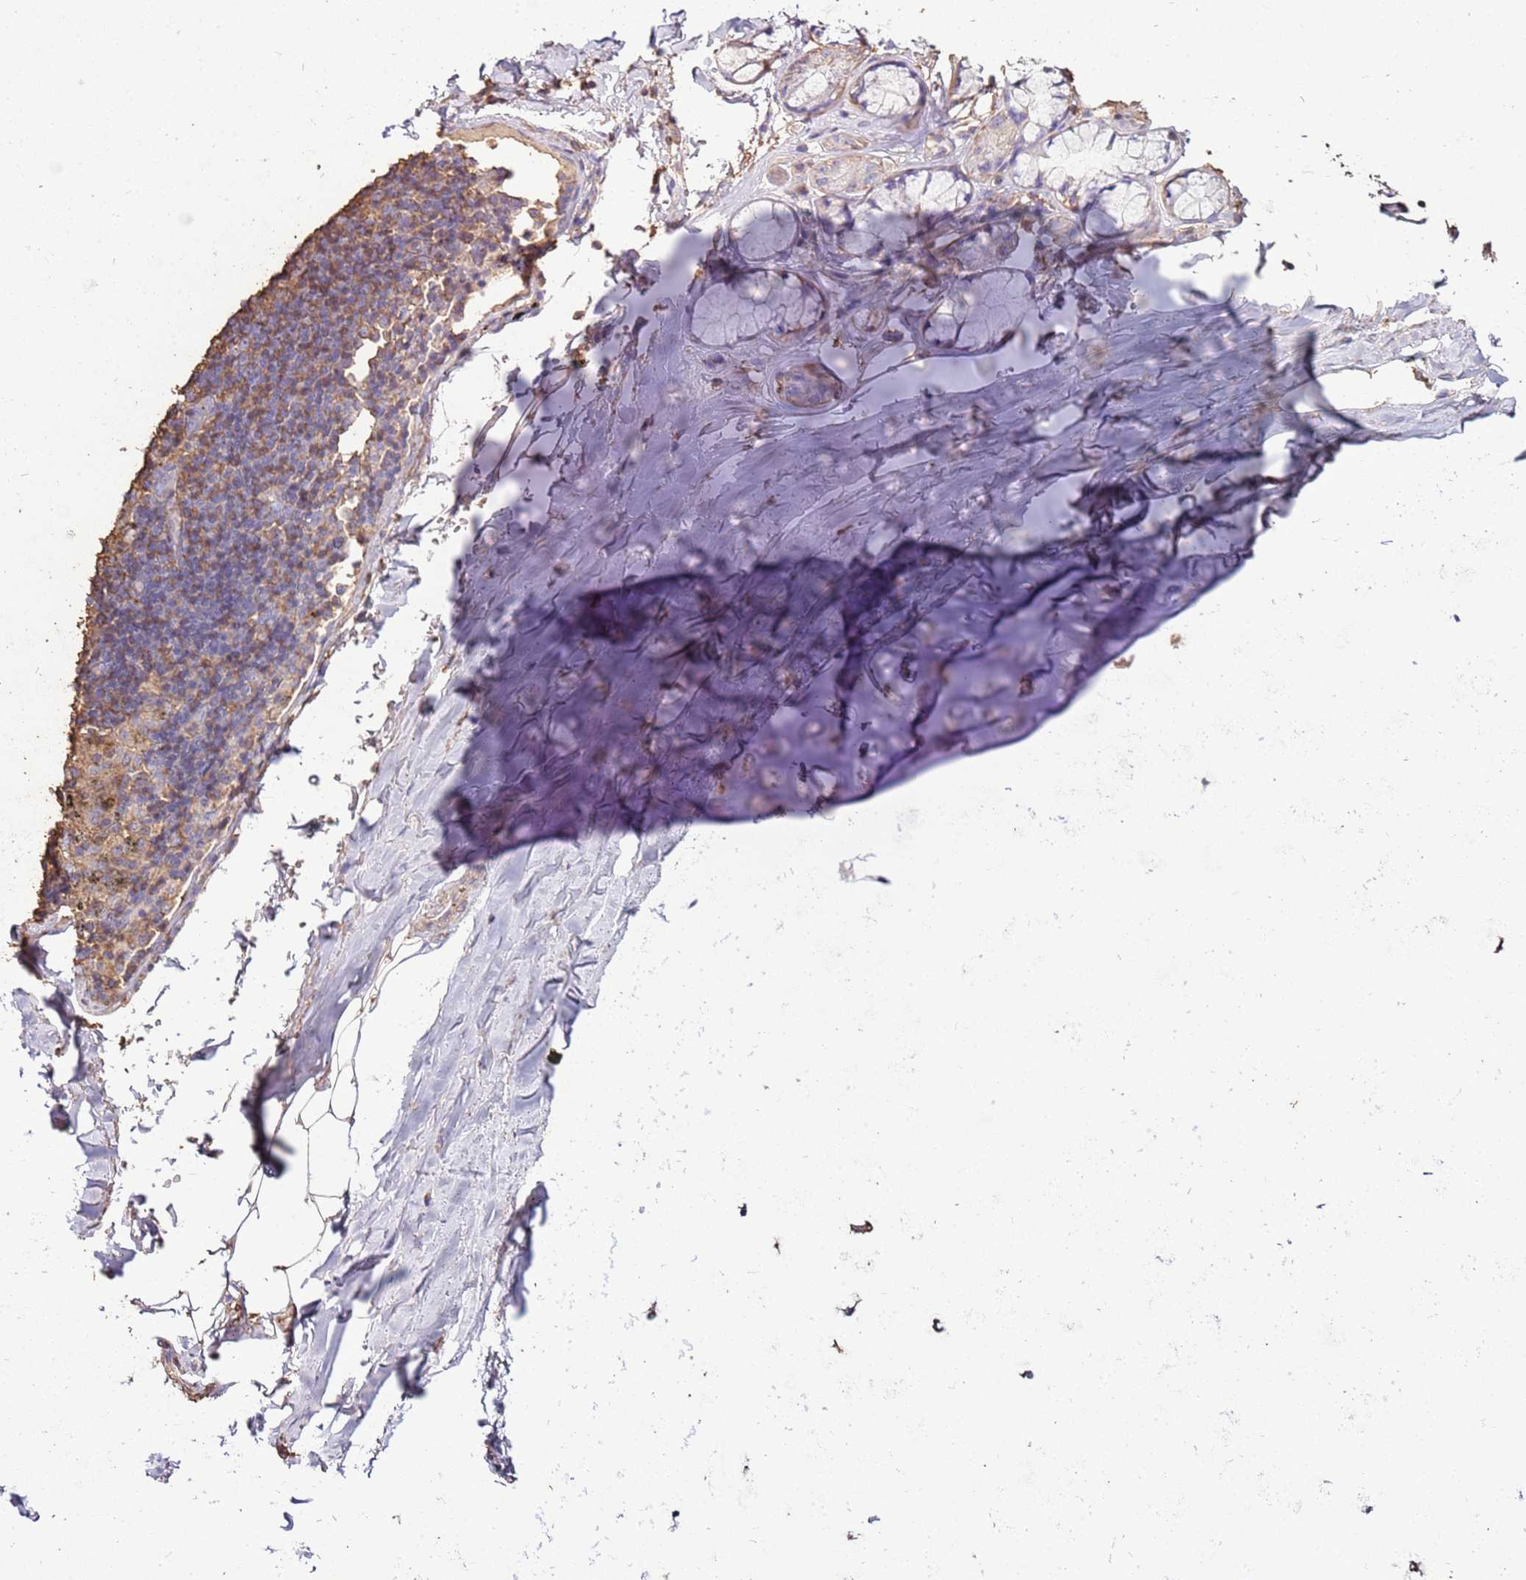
{"staining": {"intensity": "weak", "quantity": ">75%", "location": "cytoplasmic/membranous"}, "tissue": "adipose tissue", "cell_type": "Adipocytes", "image_type": "normal", "snomed": [{"axis": "morphology", "description": "Normal tissue, NOS"}, {"axis": "topography", "description": "Lymph node"}, {"axis": "topography", "description": "Bronchus"}], "caption": "High-power microscopy captured an immunohistochemistry (IHC) micrograph of benign adipose tissue, revealing weak cytoplasmic/membranous positivity in about >75% of adipocytes. (IHC, brightfield microscopy, high magnification).", "gene": "ARL10", "patient": {"sex": "male", "age": 63}}